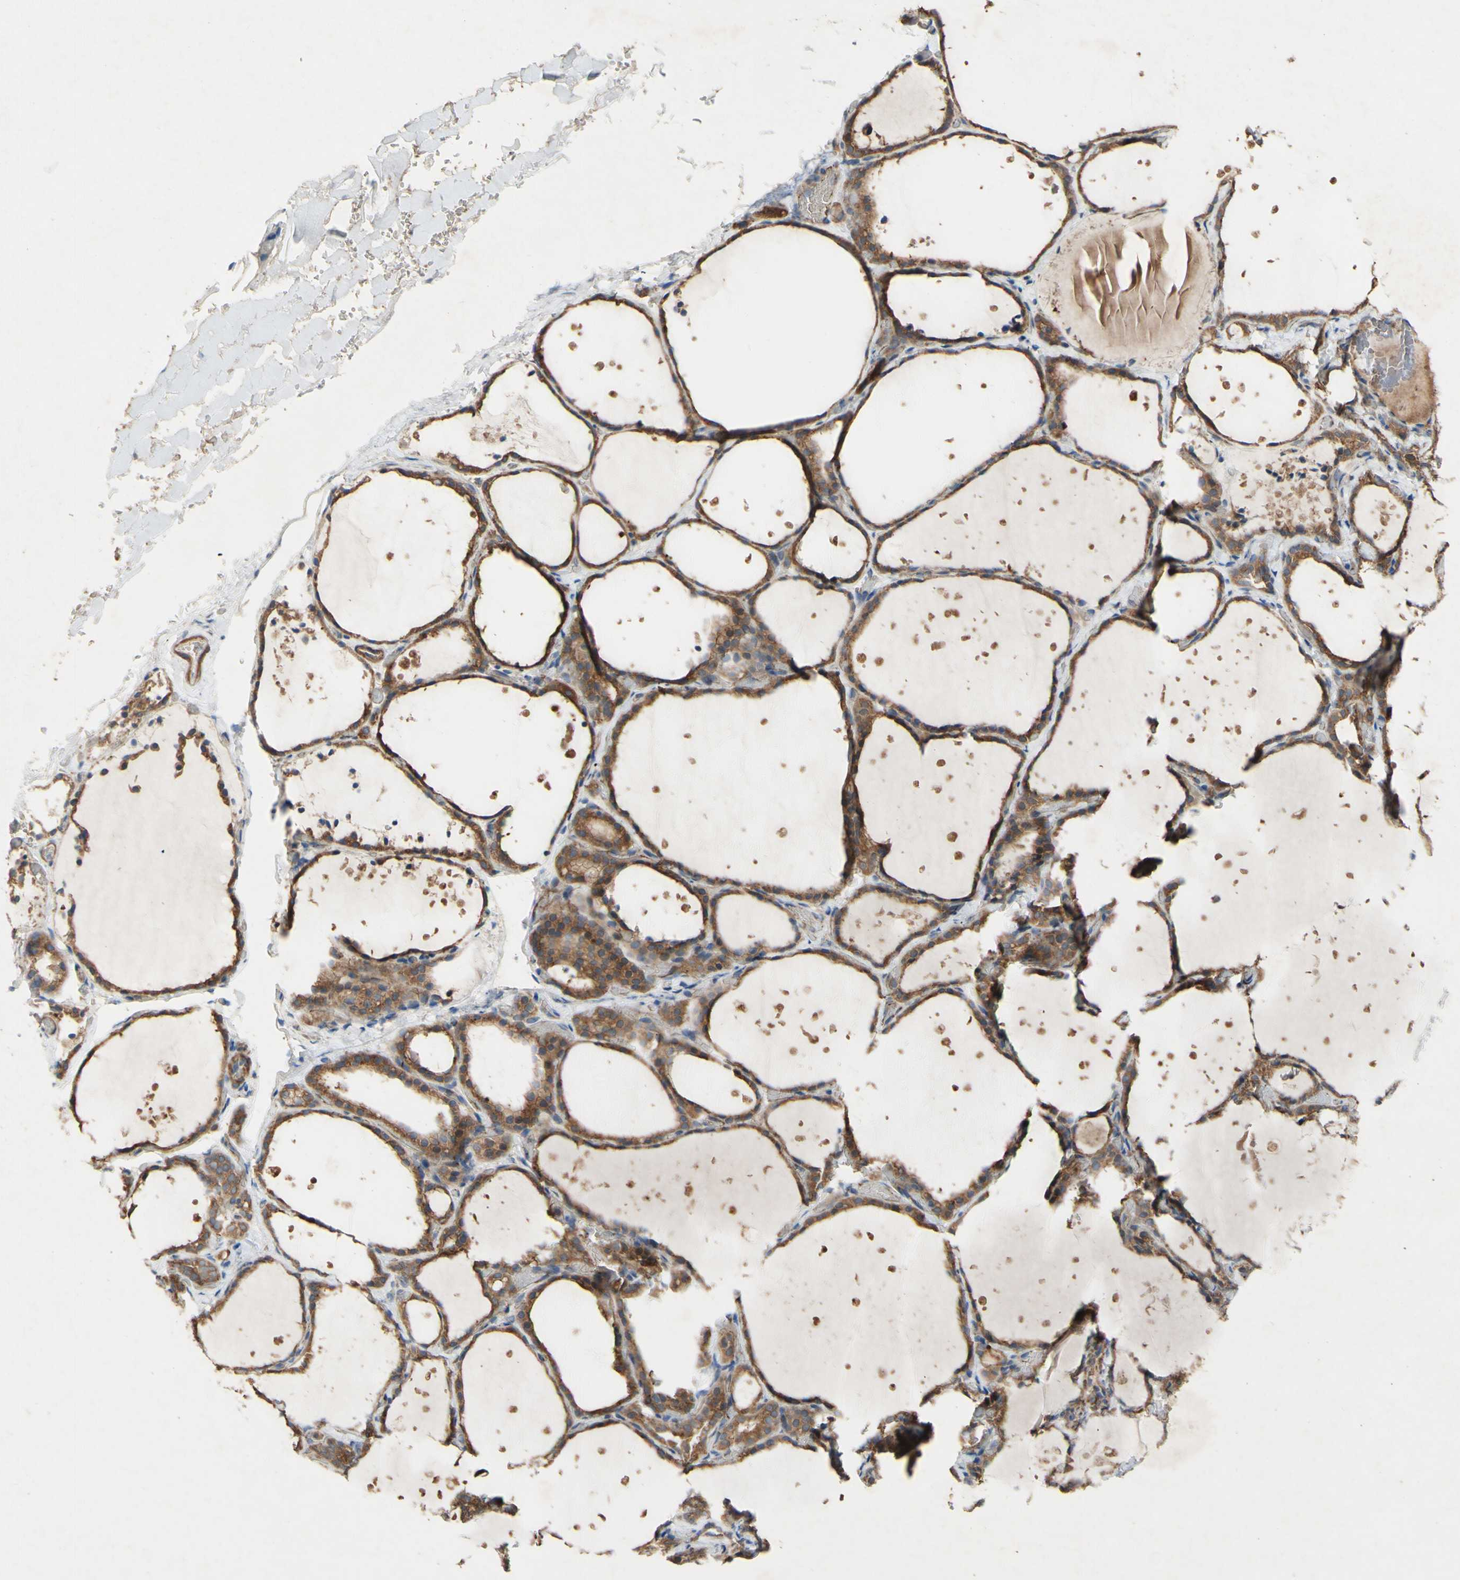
{"staining": {"intensity": "moderate", "quantity": ">75%", "location": "cytoplasmic/membranous"}, "tissue": "thyroid gland", "cell_type": "Glandular cells", "image_type": "normal", "snomed": [{"axis": "morphology", "description": "Normal tissue, NOS"}, {"axis": "topography", "description": "Thyroid gland"}], "caption": "Moderate cytoplasmic/membranous expression is seen in approximately >75% of glandular cells in normal thyroid gland. (DAB IHC with brightfield microscopy, high magnification).", "gene": "PDGFB", "patient": {"sex": "female", "age": 44}}